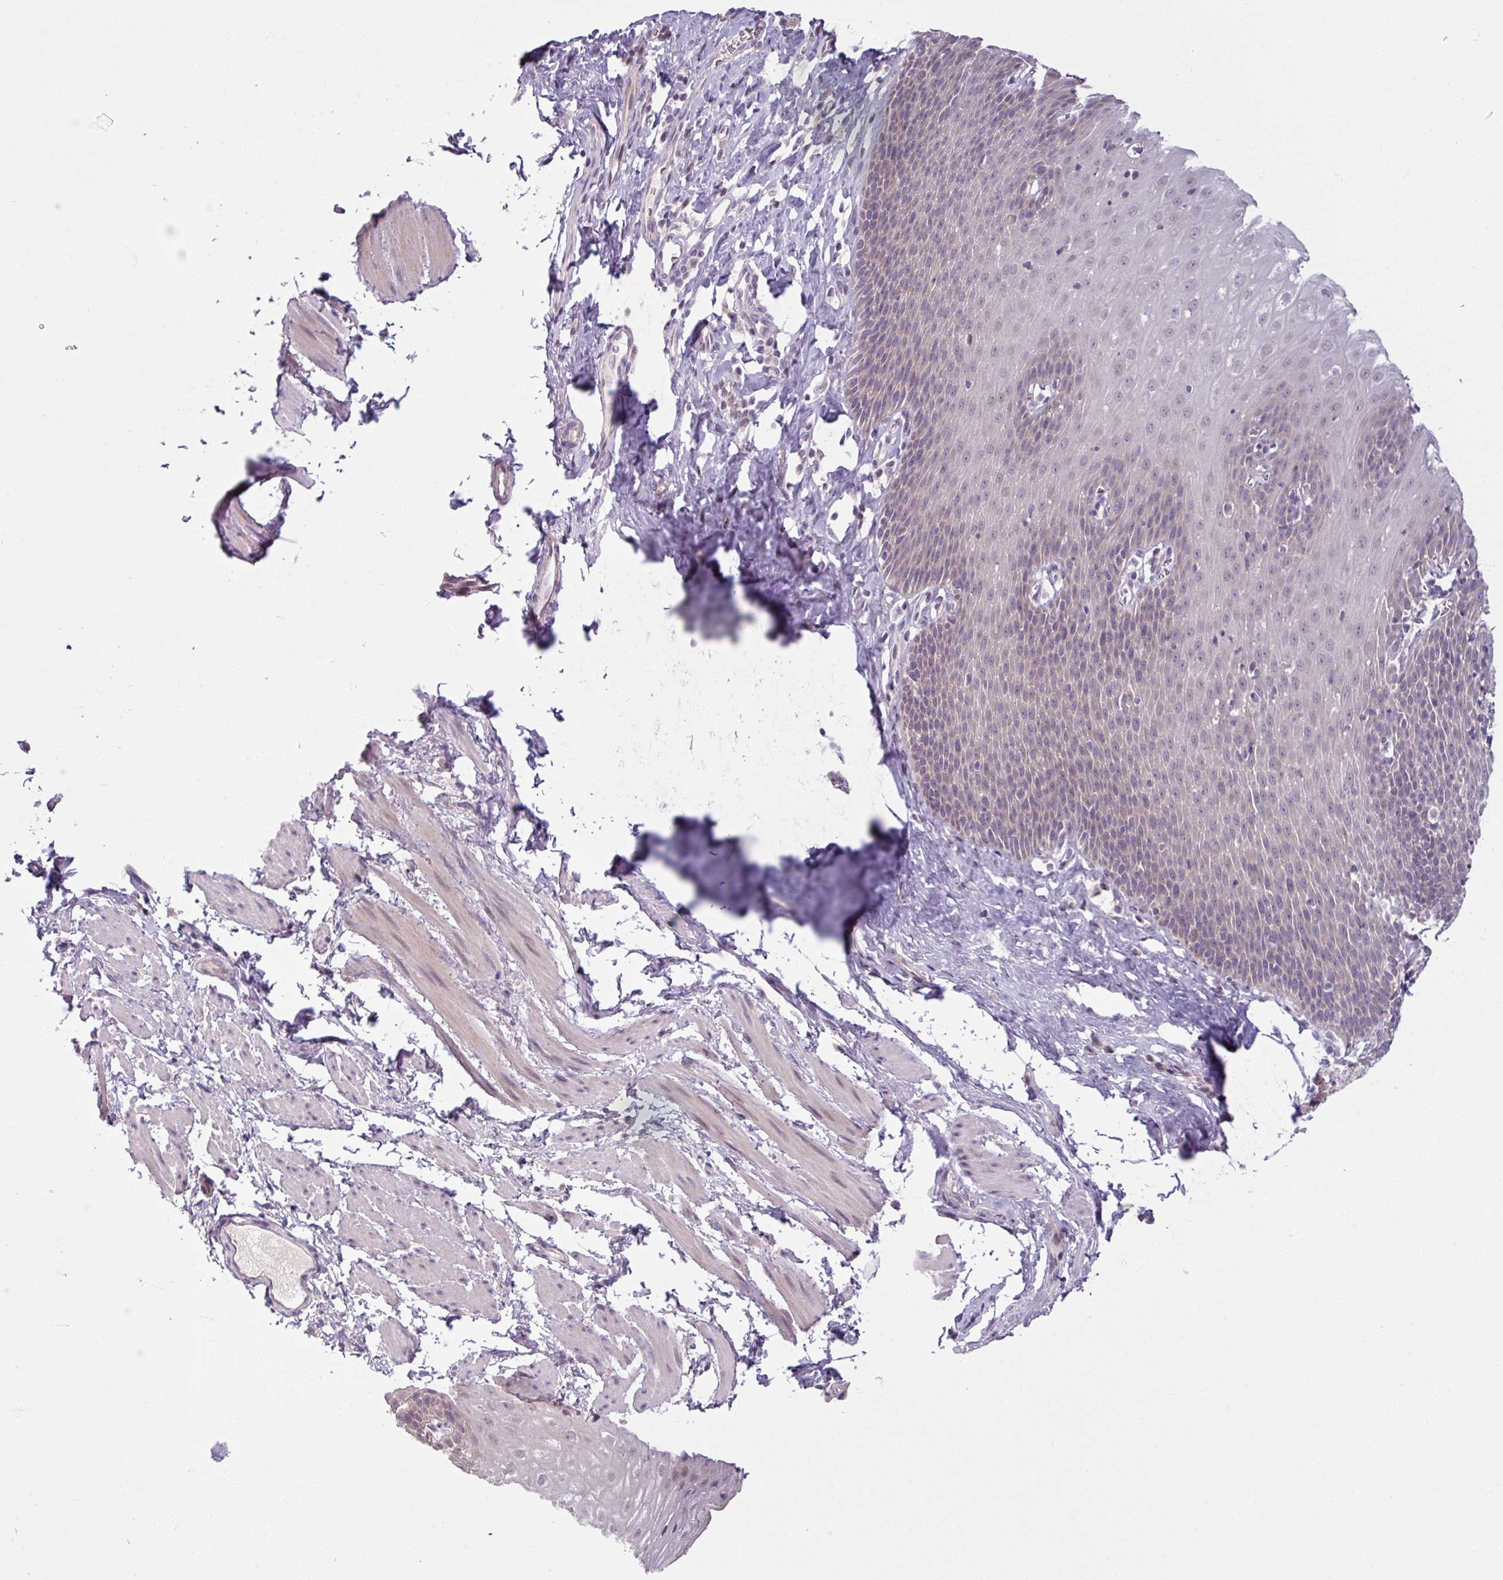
{"staining": {"intensity": "weak", "quantity": "25%-75%", "location": "nuclear"}, "tissue": "esophagus", "cell_type": "Squamous epithelial cells", "image_type": "normal", "snomed": [{"axis": "morphology", "description": "Normal tissue, NOS"}, {"axis": "topography", "description": "Esophagus"}], "caption": "This is a micrograph of immunohistochemistry staining of unremarkable esophagus, which shows weak expression in the nuclear of squamous epithelial cells.", "gene": "OGFOD3", "patient": {"sex": "female", "age": 61}}